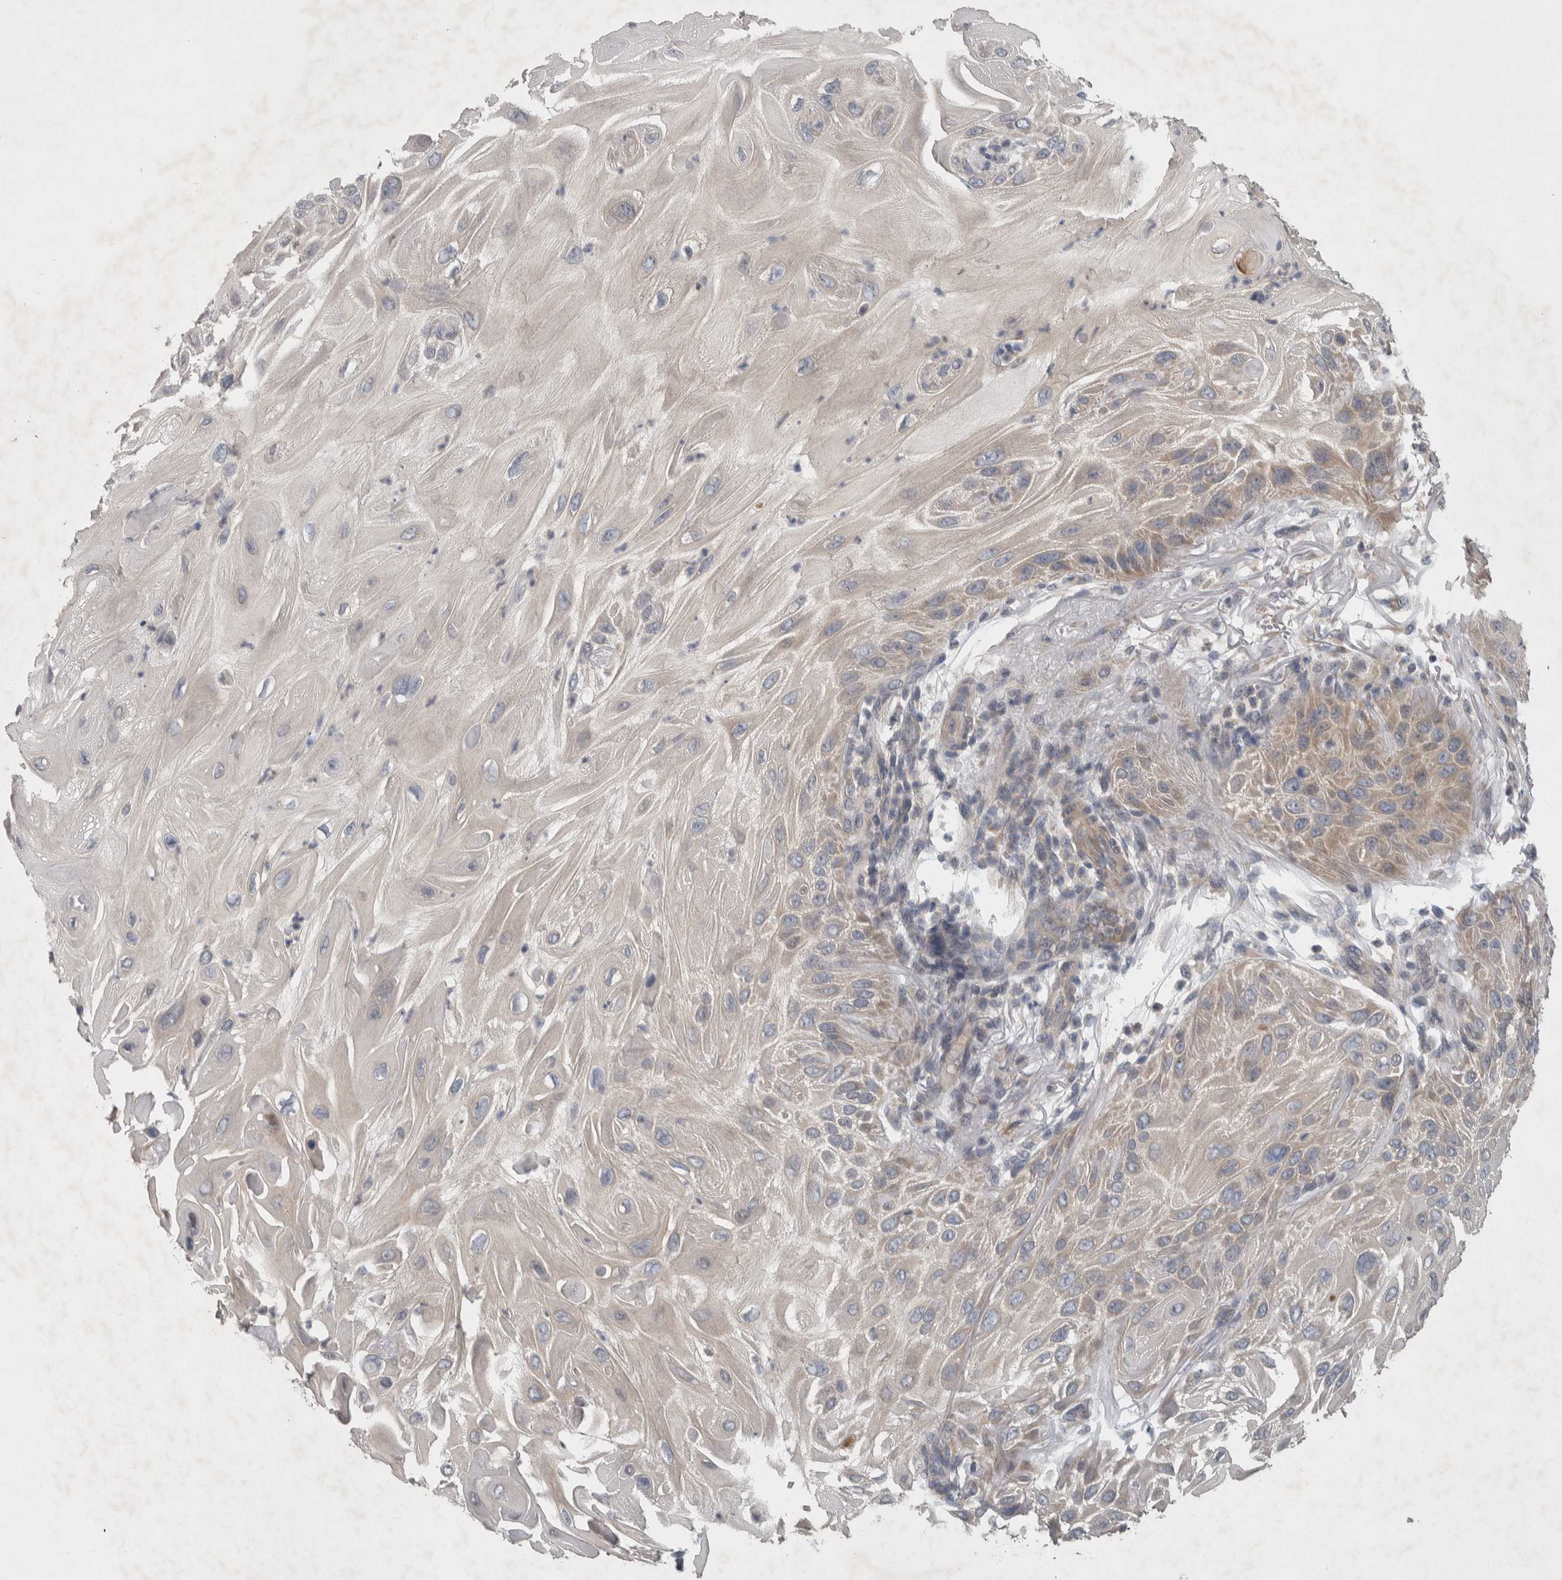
{"staining": {"intensity": "weak", "quantity": "<25%", "location": "cytoplasmic/membranous"}, "tissue": "skin cancer", "cell_type": "Tumor cells", "image_type": "cancer", "snomed": [{"axis": "morphology", "description": "Squamous cell carcinoma, NOS"}, {"axis": "topography", "description": "Skin"}], "caption": "Photomicrograph shows no significant protein staining in tumor cells of skin cancer (squamous cell carcinoma). (DAB immunohistochemistry (IHC), high magnification).", "gene": "SRP68", "patient": {"sex": "female", "age": 77}}